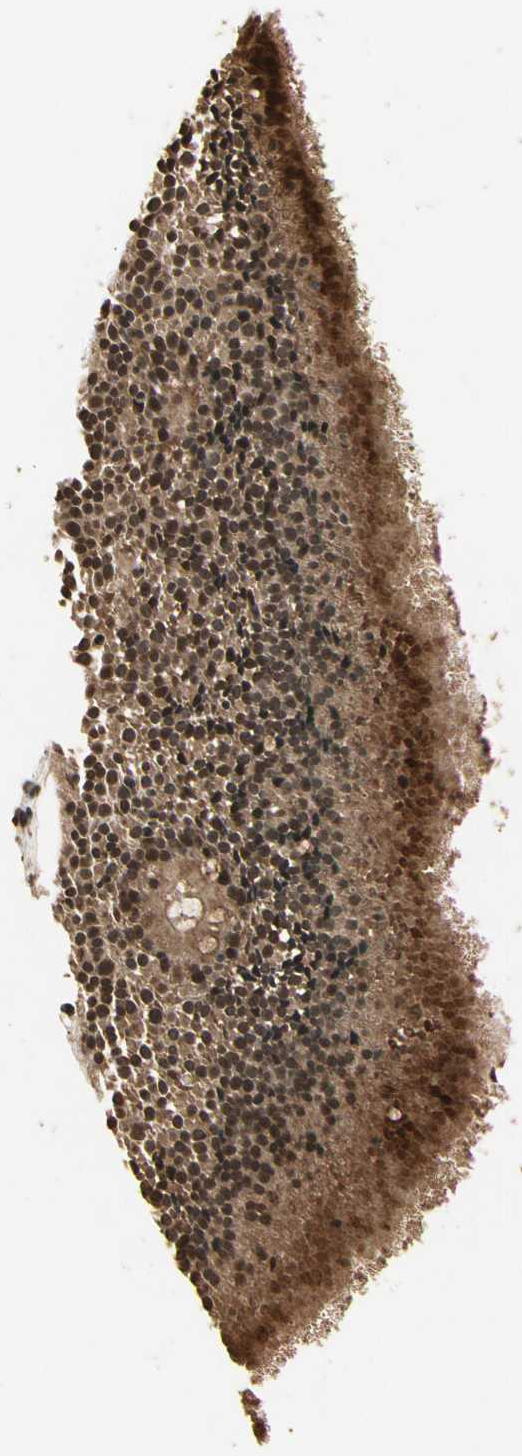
{"staining": {"intensity": "strong", "quantity": ">75%", "location": "cytoplasmic/membranous,nuclear"}, "tissue": "nasopharynx", "cell_type": "Respiratory epithelial cells", "image_type": "normal", "snomed": [{"axis": "morphology", "description": "Normal tissue, NOS"}, {"axis": "topography", "description": "Nasopharynx"}], "caption": "Immunohistochemical staining of benign nasopharynx reveals strong cytoplasmic/membranous,nuclear protein staining in about >75% of respiratory epithelial cells. The staining is performed using DAB (3,3'-diaminobenzidine) brown chromogen to label protein expression. The nuclei are counter-stained blue using hematoxylin.", "gene": "RFFL", "patient": {"sex": "female", "age": 54}}